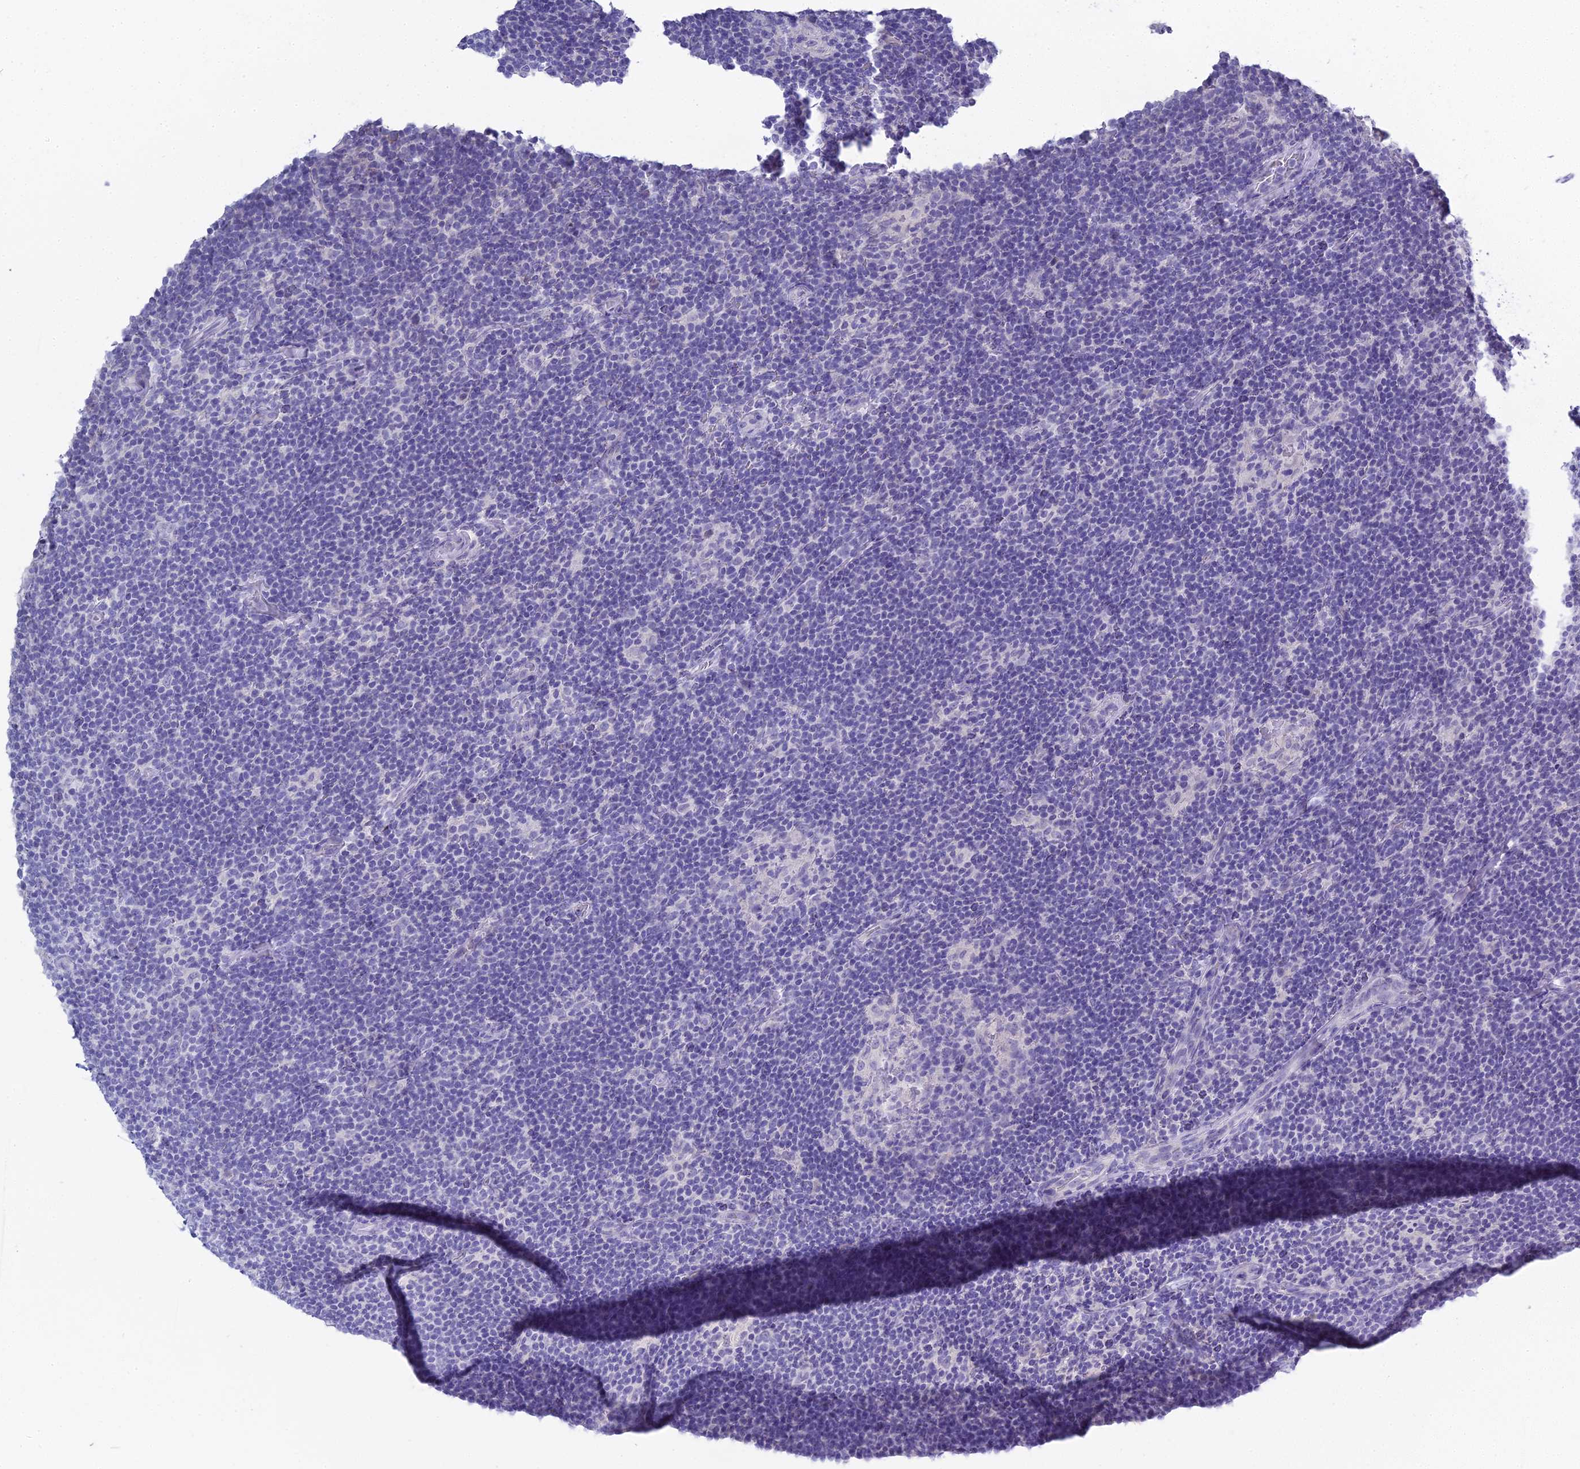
{"staining": {"intensity": "negative", "quantity": "none", "location": "none"}, "tissue": "lymphoma", "cell_type": "Tumor cells", "image_type": "cancer", "snomed": [{"axis": "morphology", "description": "Hodgkin's disease, NOS"}, {"axis": "topography", "description": "Lymph node"}], "caption": "This is a micrograph of IHC staining of Hodgkin's disease, which shows no staining in tumor cells.", "gene": "S100A7", "patient": {"sex": "female", "age": 57}}